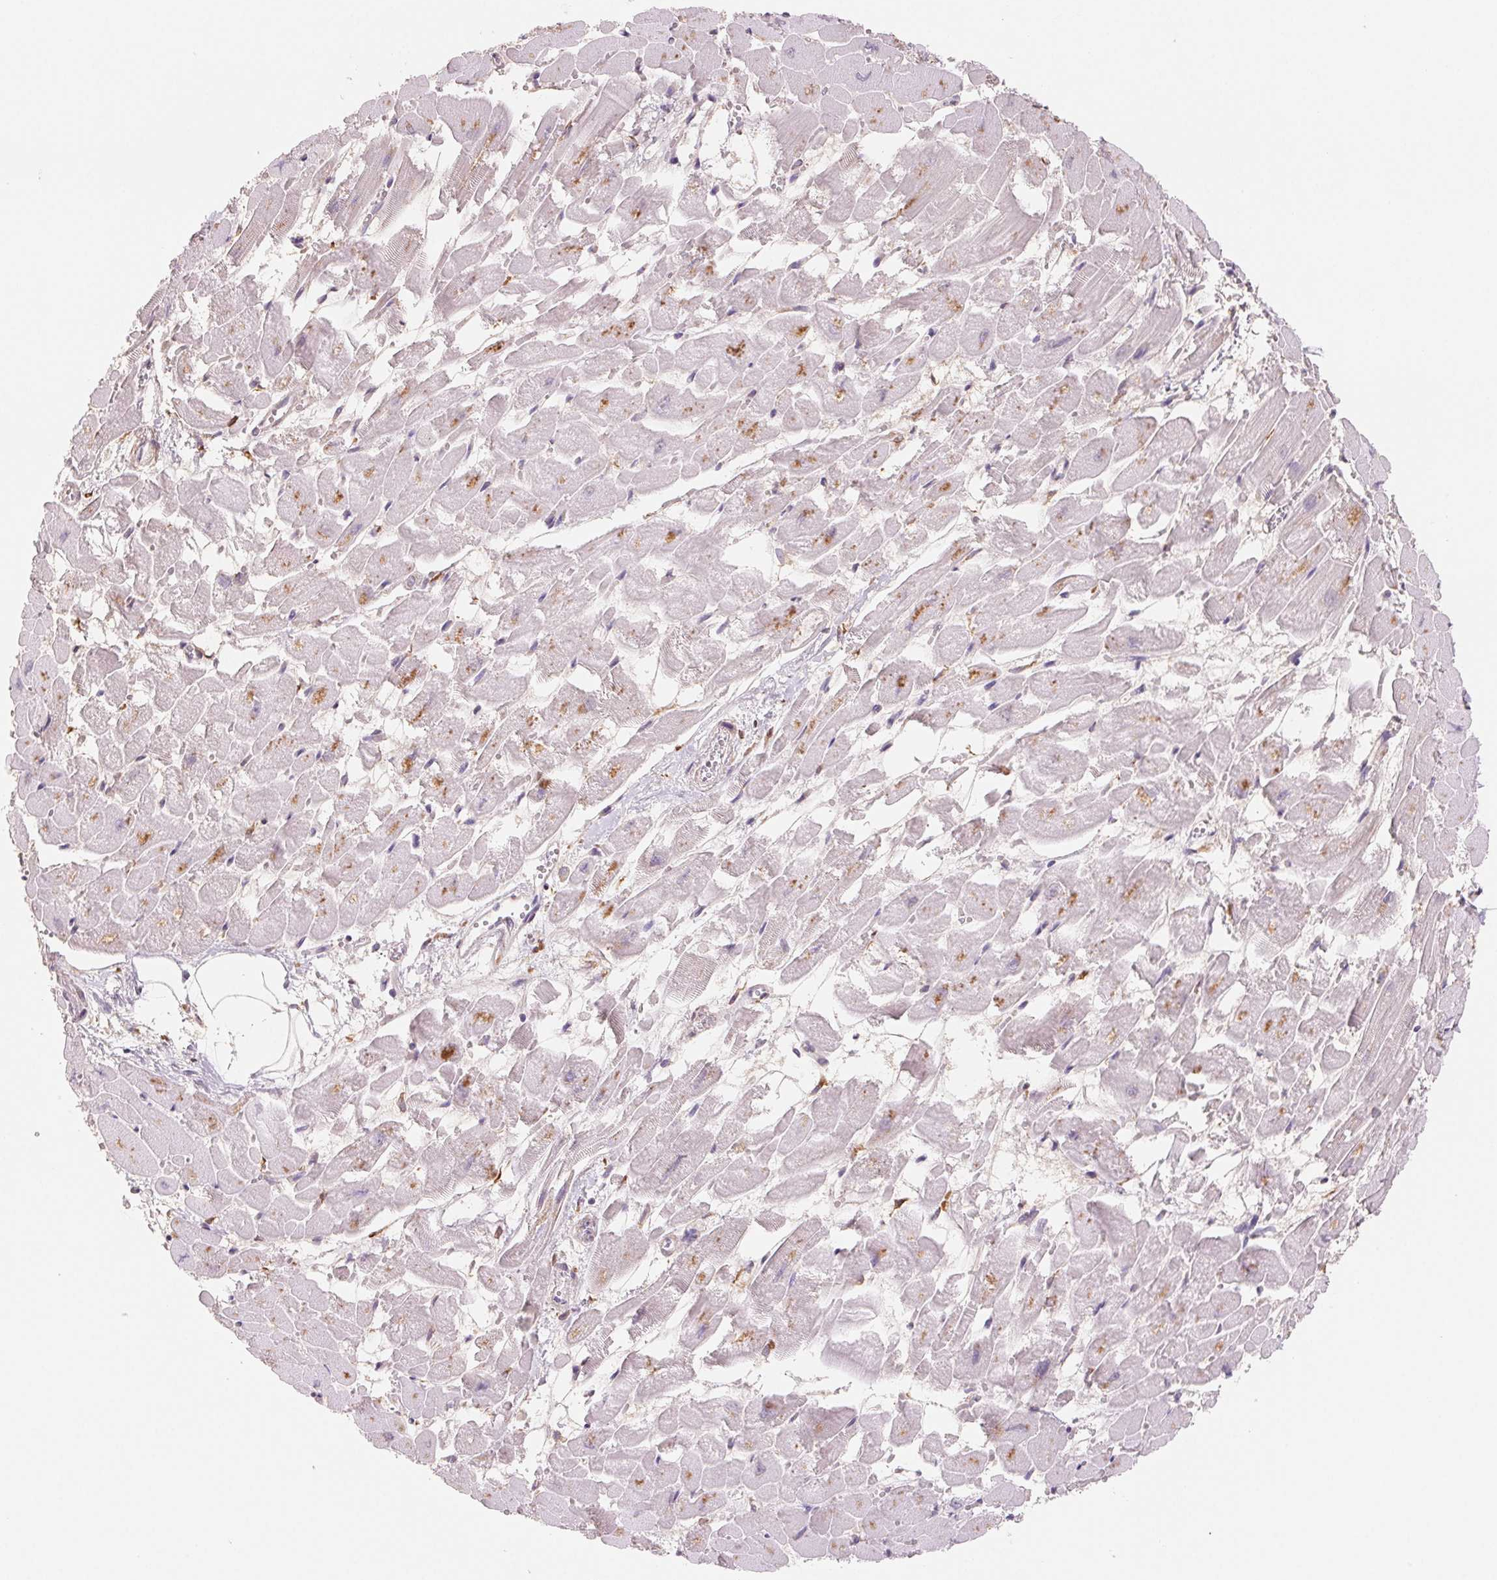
{"staining": {"intensity": "moderate", "quantity": "<25%", "location": "cytoplasmic/membranous"}, "tissue": "heart muscle", "cell_type": "Cardiomyocytes", "image_type": "normal", "snomed": [{"axis": "morphology", "description": "Normal tissue, NOS"}, {"axis": "topography", "description": "Heart"}], "caption": "High-power microscopy captured an IHC image of unremarkable heart muscle, revealing moderate cytoplasmic/membranous staining in about <25% of cardiomyocytes.", "gene": "FKBP10", "patient": {"sex": "female", "age": 52}}